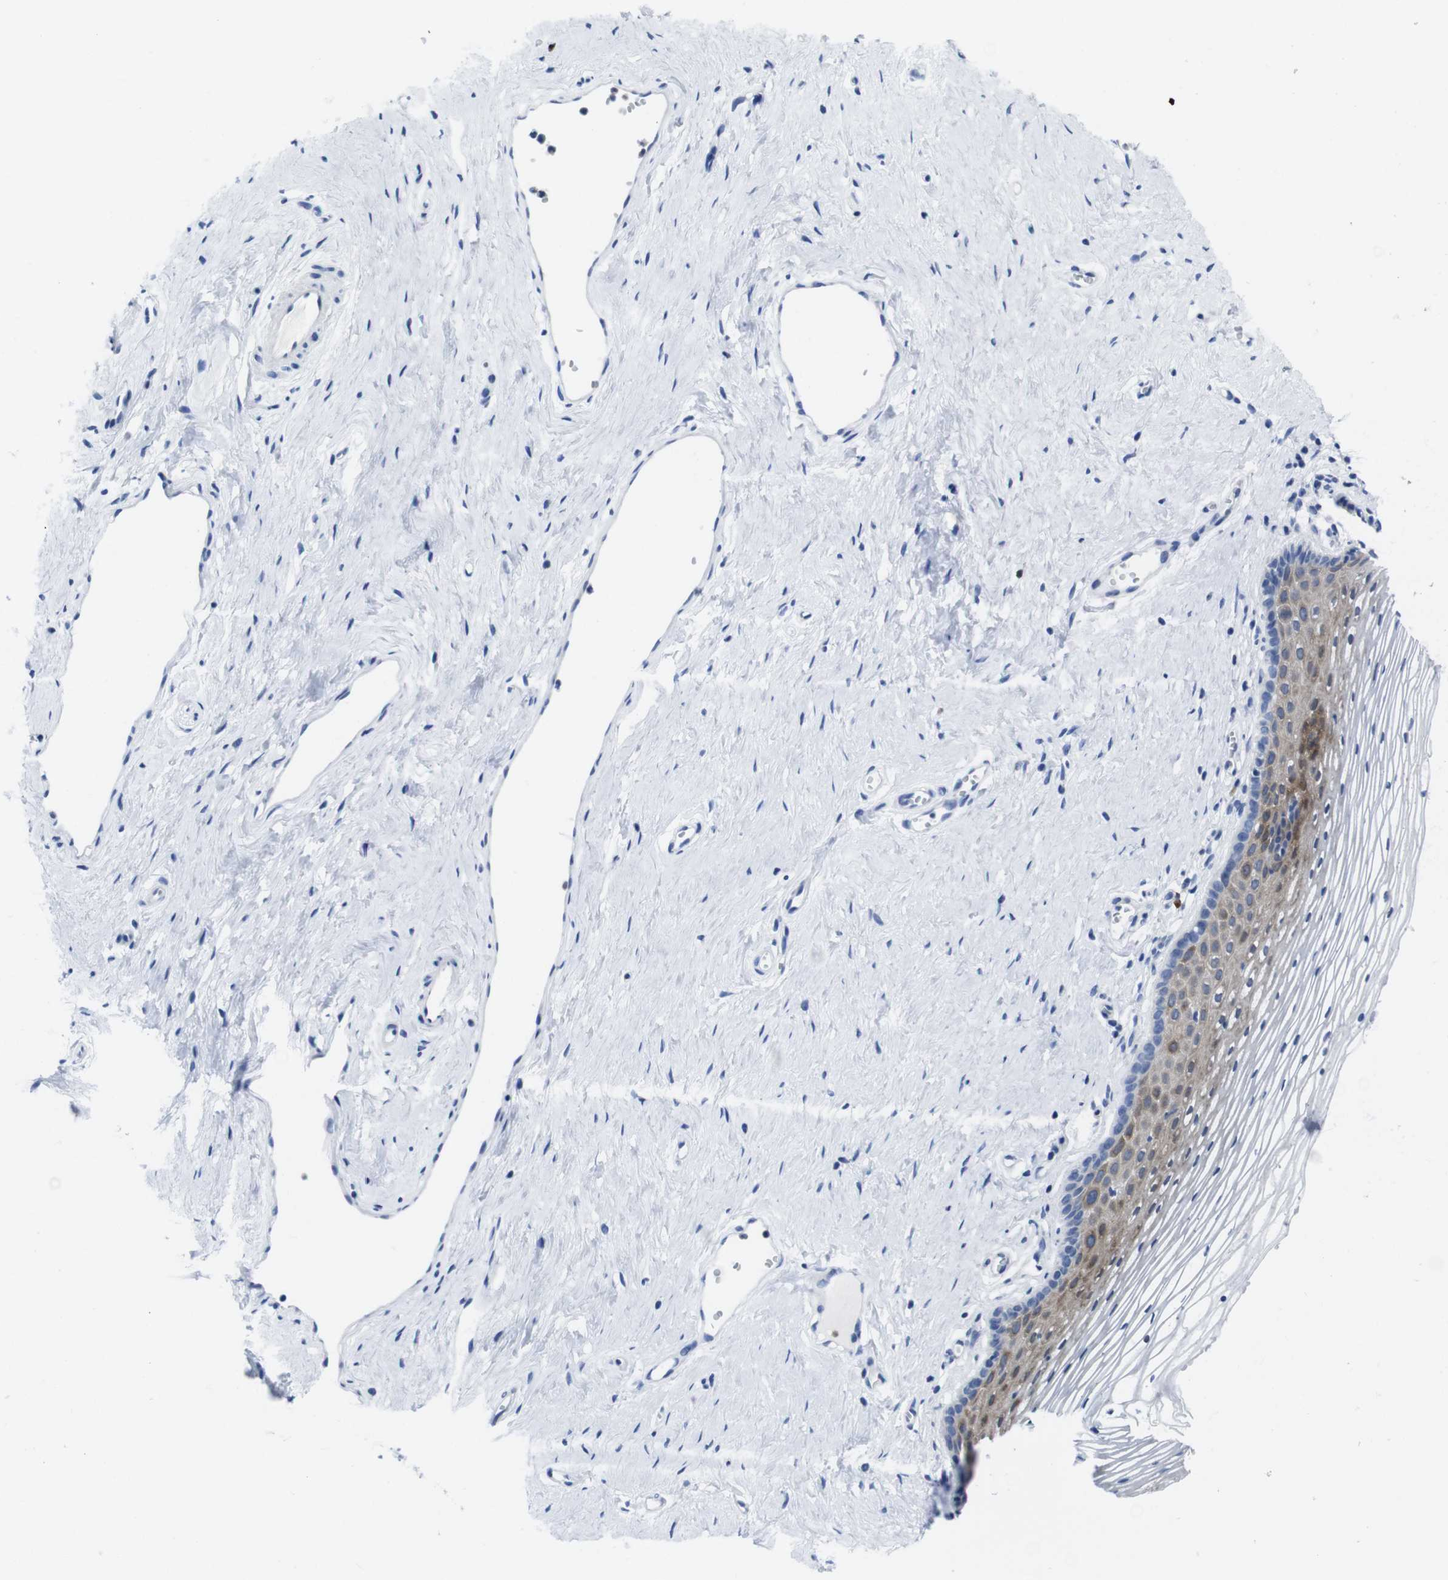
{"staining": {"intensity": "moderate", "quantity": "25%-75%", "location": "cytoplasmic/membranous"}, "tissue": "vagina", "cell_type": "Squamous epithelial cells", "image_type": "normal", "snomed": [{"axis": "morphology", "description": "Normal tissue, NOS"}, {"axis": "topography", "description": "Vagina"}], "caption": "Immunohistochemistry (IHC) of normal vagina shows medium levels of moderate cytoplasmic/membranous staining in approximately 25%-75% of squamous epithelial cells. Nuclei are stained in blue.", "gene": "EIF4A1", "patient": {"sex": "female", "age": 32}}